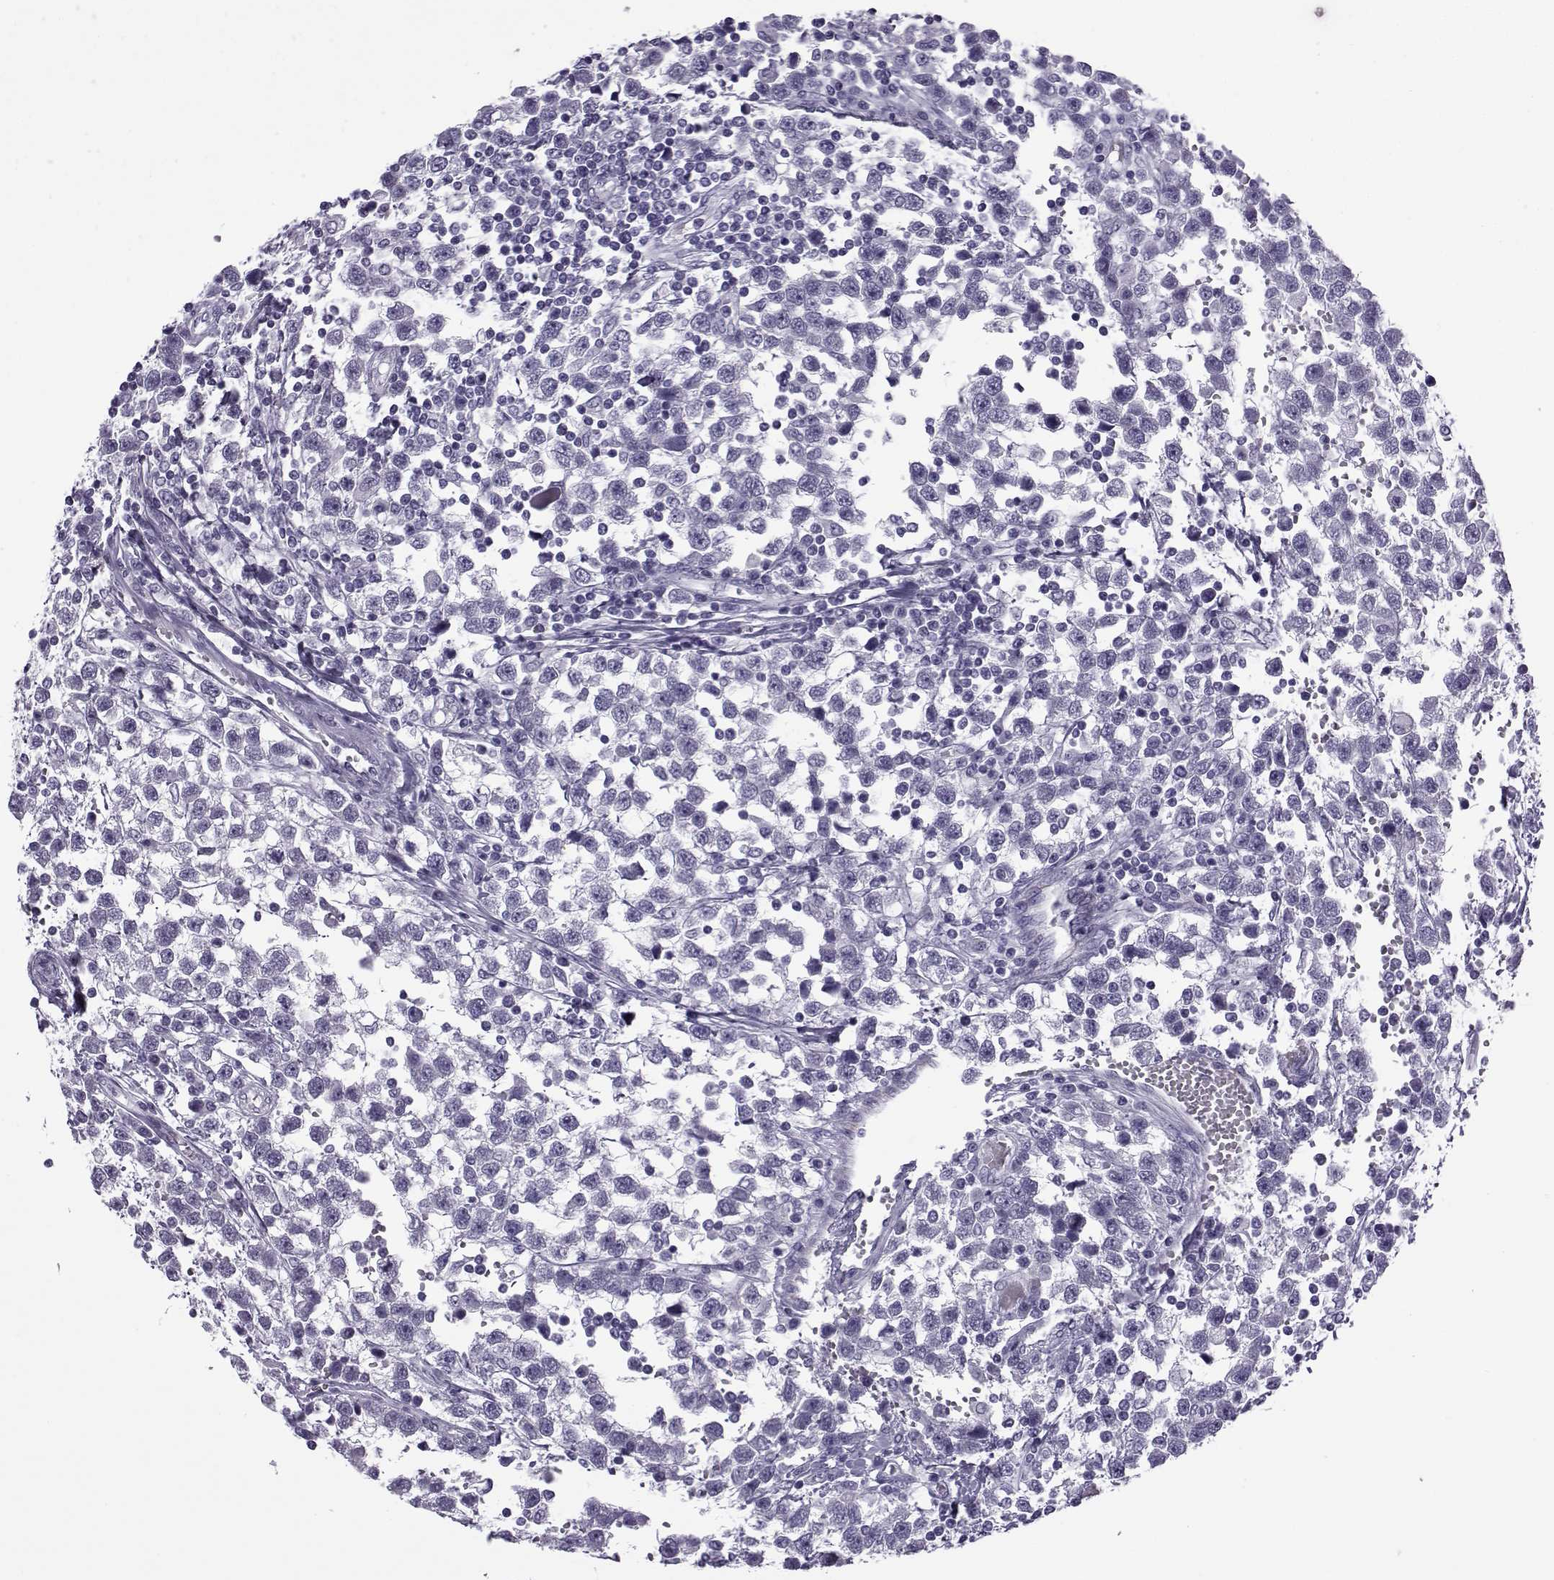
{"staining": {"intensity": "negative", "quantity": "none", "location": "none"}, "tissue": "testis cancer", "cell_type": "Tumor cells", "image_type": "cancer", "snomed": [{"axis": "morphology", "description": "Seminoma, NOS"}, {"axis": "topography", "description": "Testis"}], "caption": "Immunohistochemistry (IHC) of human testis cancer demonstrates no expression in tumor cells.", "gene": "OIP5", "patient": {"sex": "male", "age": 34}}